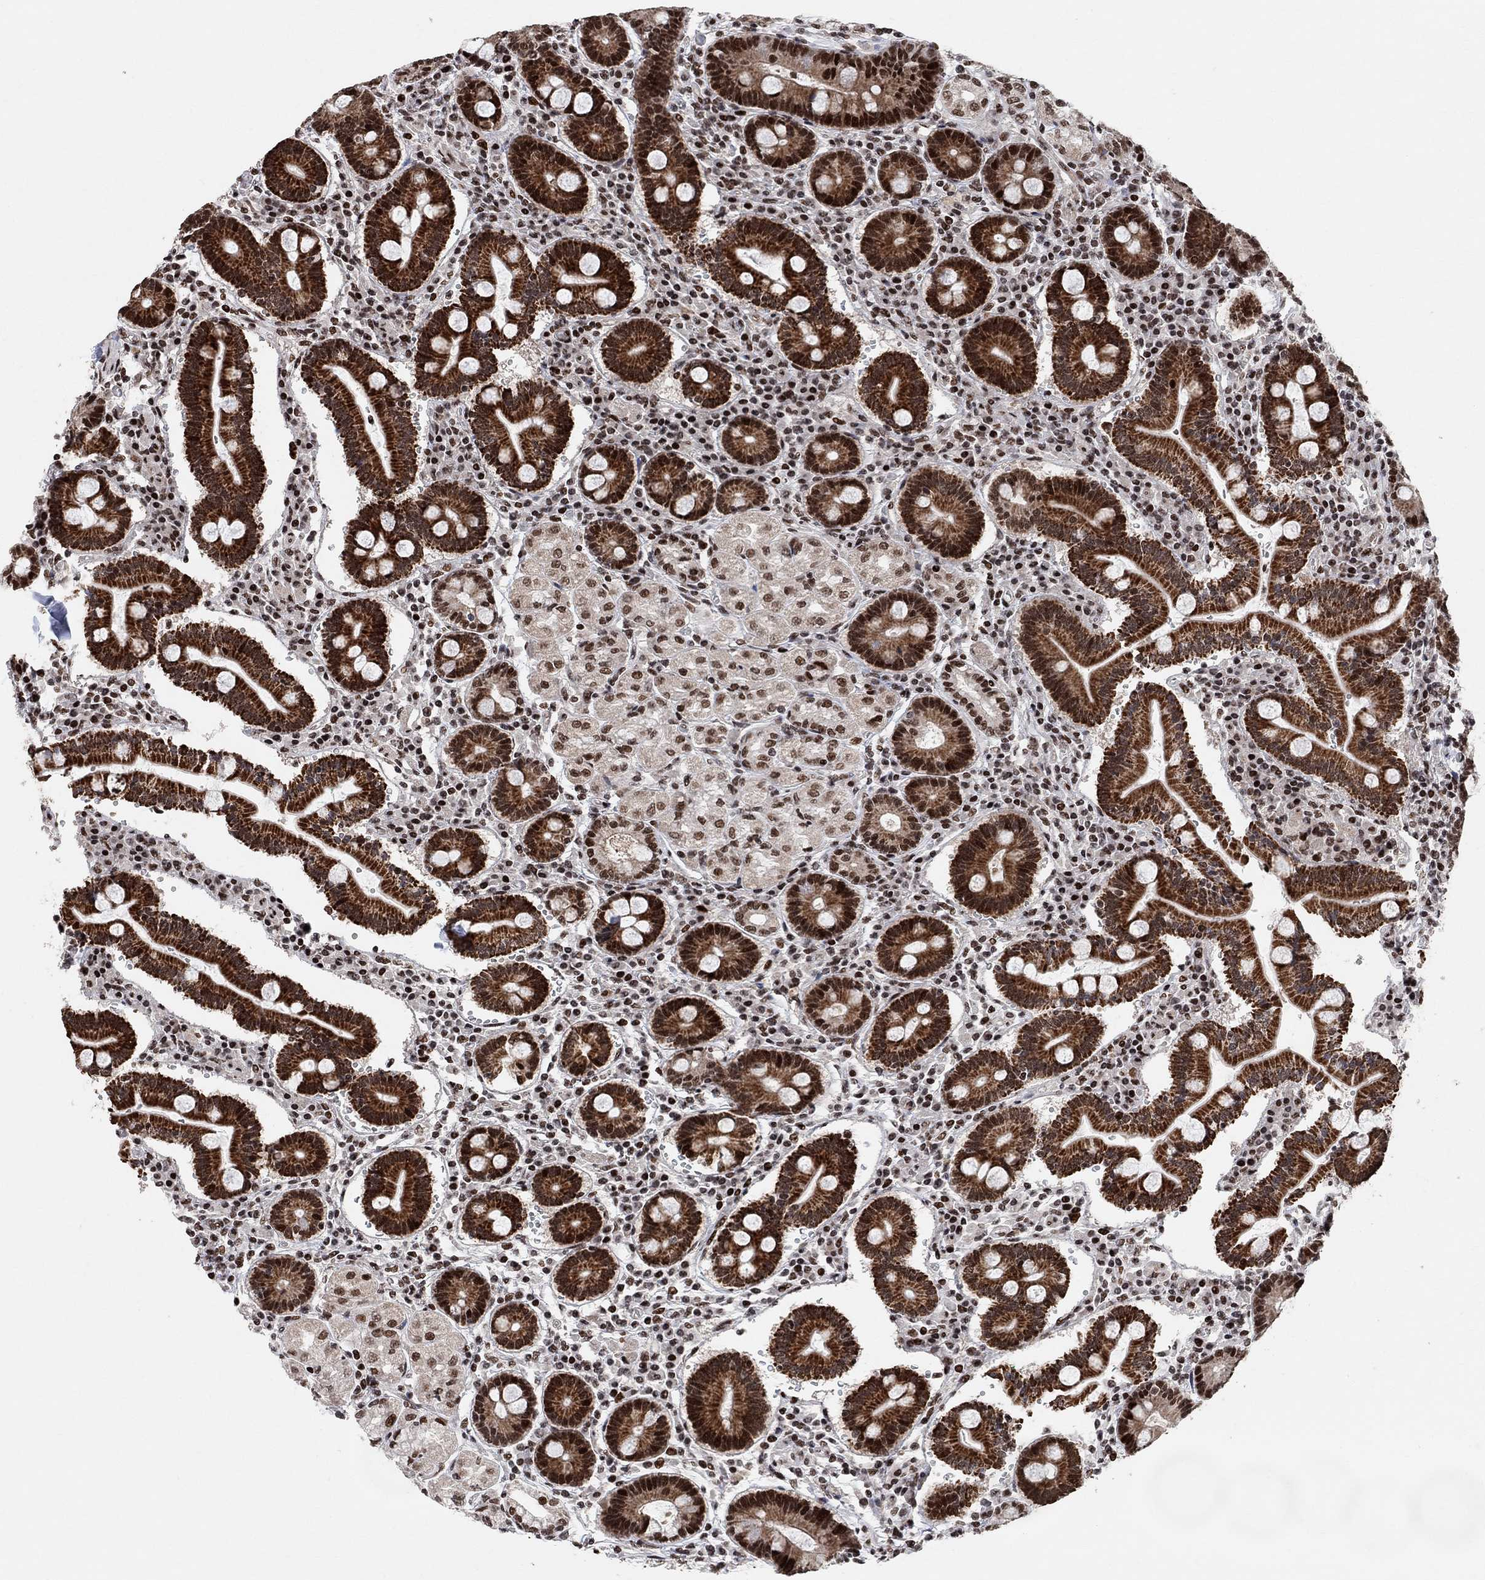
{"staining": {"intensity": "strong", "quantity": ">75%", "location": "cytoplasmic/membranous,nuclear"}, "tissue": "duodenum", "cell_type": "Glandular cells", "image_type": "normal", "snomed": [{"axis": "morphology", "description": "Normal tissue, NOS"}, {"axis": "topography", "description": "Duodenum"}], "caption": "IHC image of unremarkable human duodenum stained for a protein (brown), which demonstrates high levels of strong cytoplasmic/membranous,nuclear expression in approximately >75% of glandular cells.", "gene": "E4F1", "patient": {"sex": "female", "age": 62}}